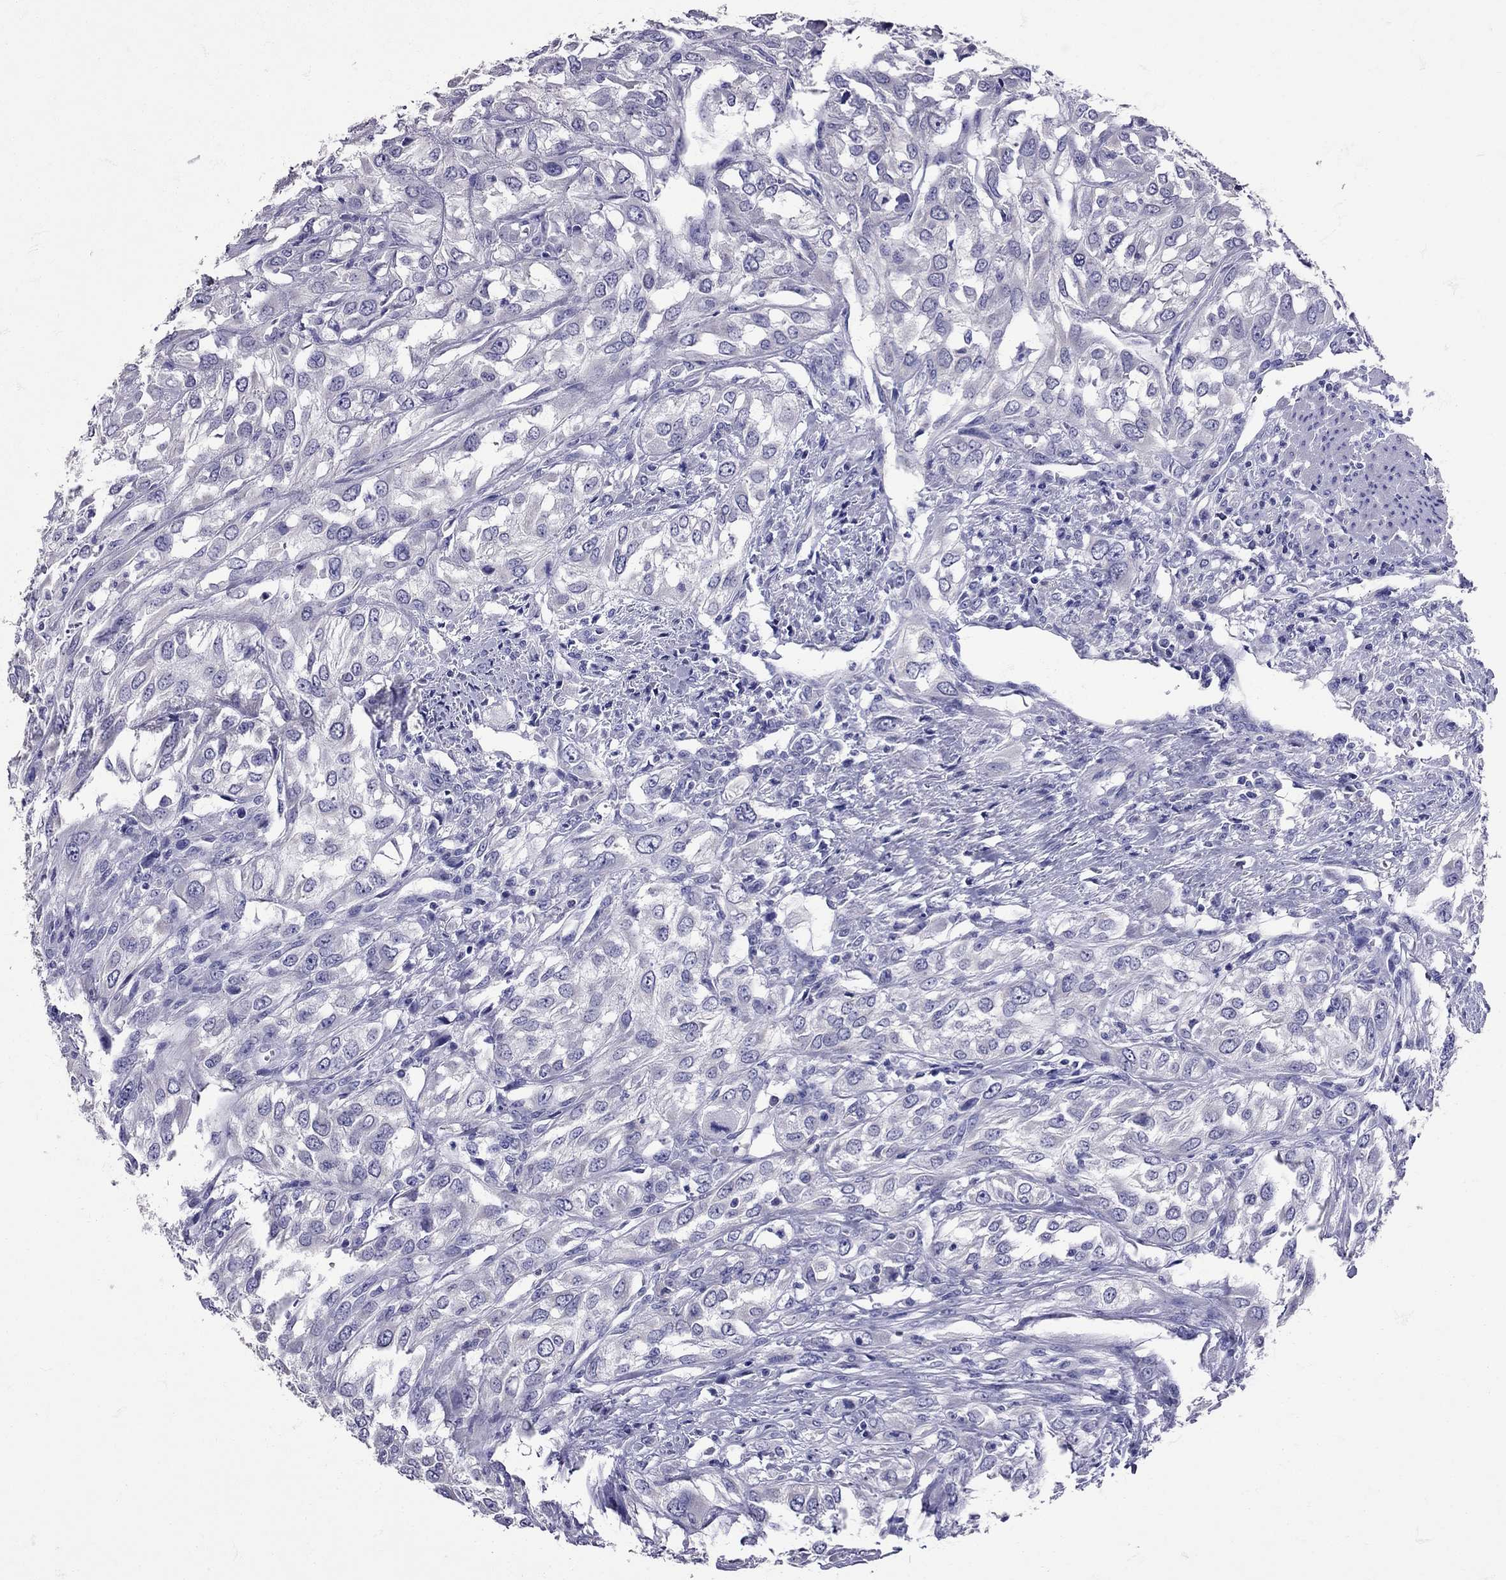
{"staining": {"intensity": "negative", "quantity": "none", "location": "none"}, "tissue": "urothelial cancer", "cell_type": "Tumor cells", "image_type": "cancer", "snomed": [{"axis": "morphology", "description": "Urothelial carcinoma, High grade"}, {"axis": "topography", "description": "Urinary bladder"}], "caption": "DAB immunohistochemical staining of high-grade urothelial carcinoma demonstrates no significant staining in tumor cells.", "gene": "TBR1", "patient": {"sex": "male", "age": 67}}